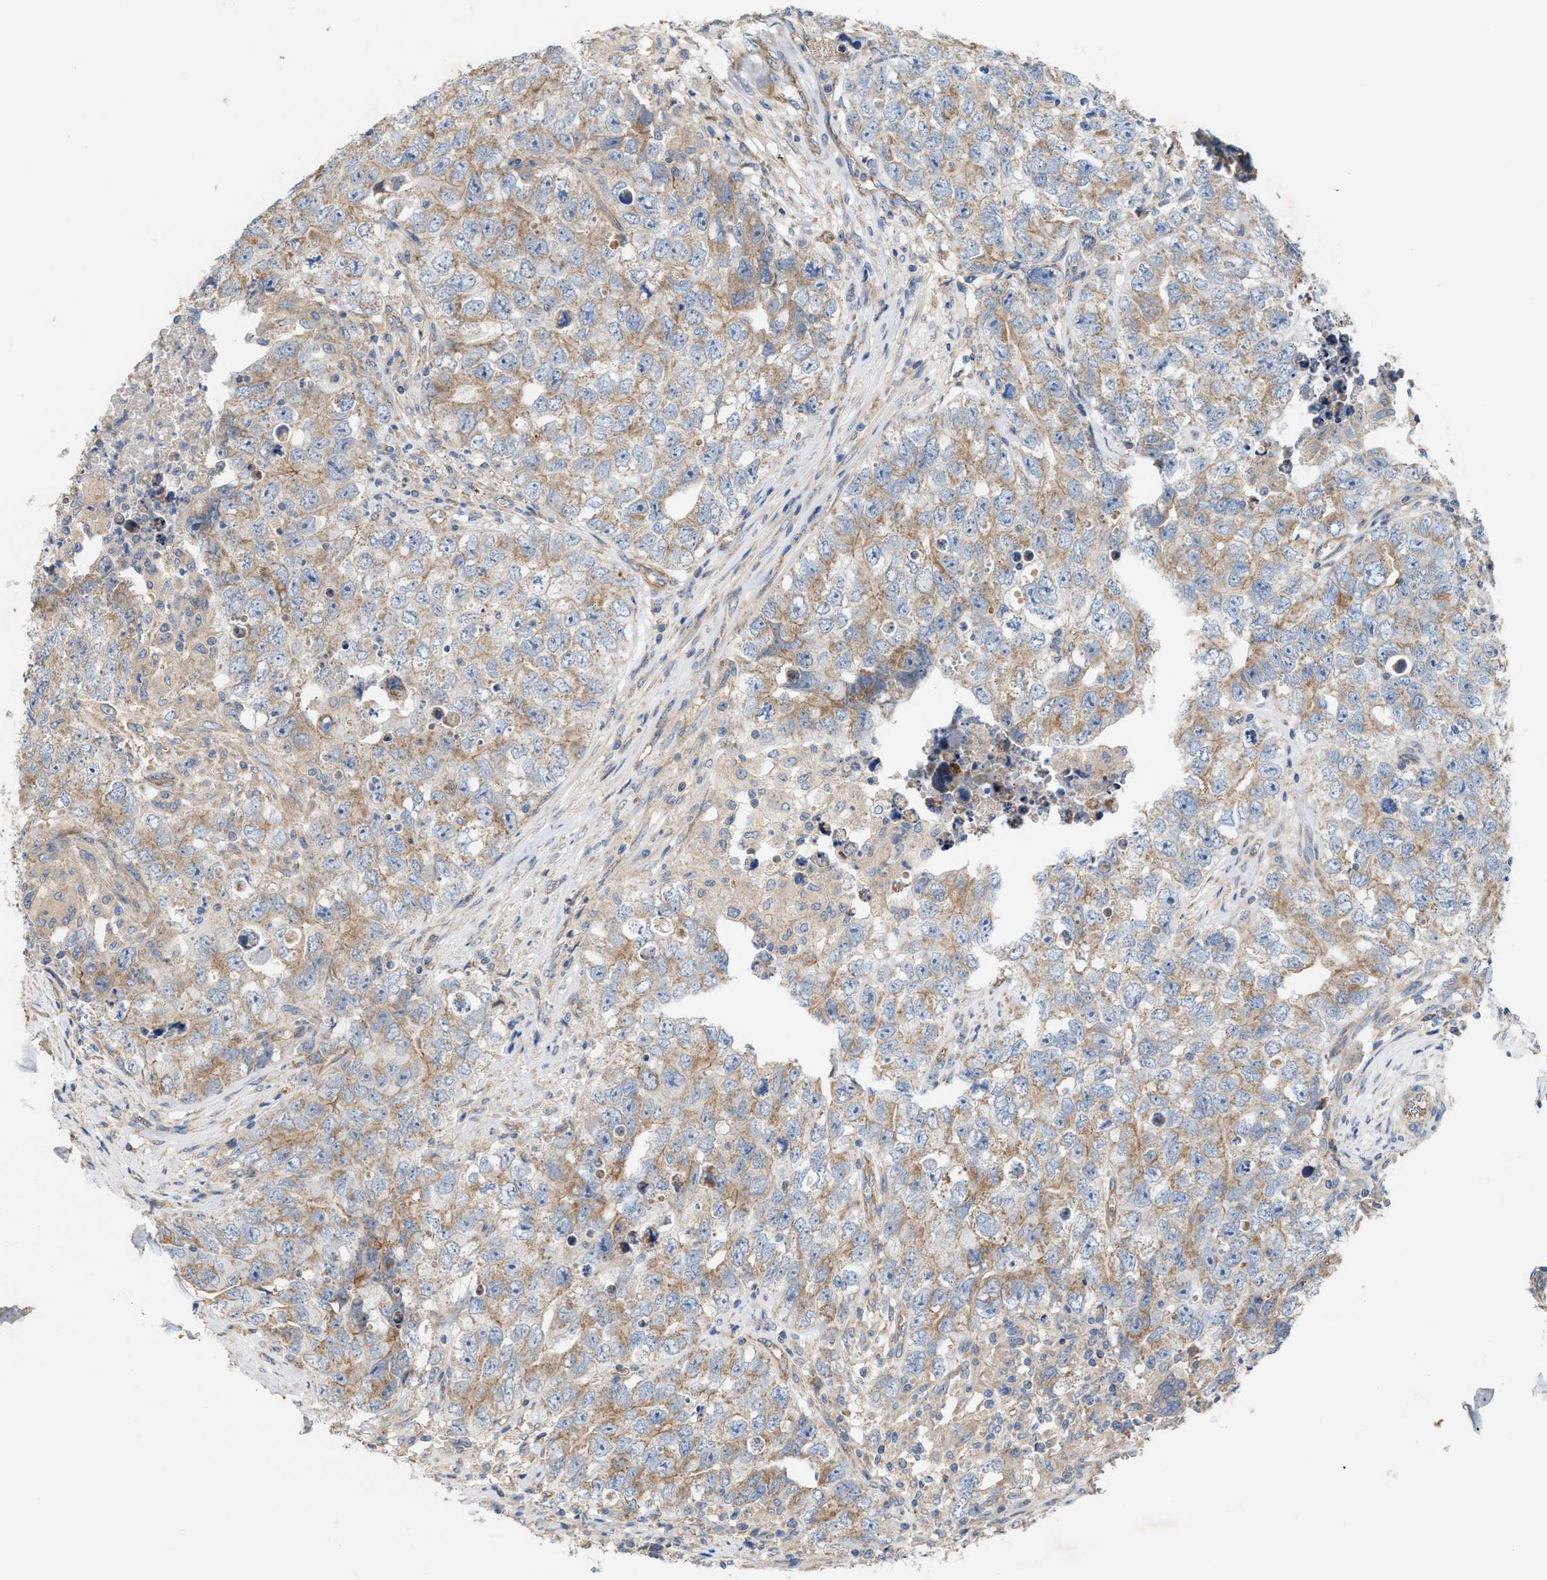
{"staining": {"intensity": "weak", "quantity": "25%-75%", "location": "cytoplasmic/membranous"}, "tissue": "testis cancer", "cell_type": "Tumor cells", "image_type": "cancer", "snomed": [{"axis": "morphology", "description": "Seminoma, NOS"}, {"axis": "morphology", "description": "Carcinoma, Embryonal, NOS"}, {"axis": "topography", "description": "Testis"}], "caption": "The micrograph demonstrates a brown stain indicating the presence of a protein in the cytoplasmic/membranous of tumor cells in testis cancer (embryonal carcinoma). The staining is performed using DAB (3,3'-diaminobenzidine) brown chromogen to label protein expression. The nuclei are counter-stained blue using hematoxylin.", "gene": "OXSM", "patient": {"sex": "male", "age": 43}}